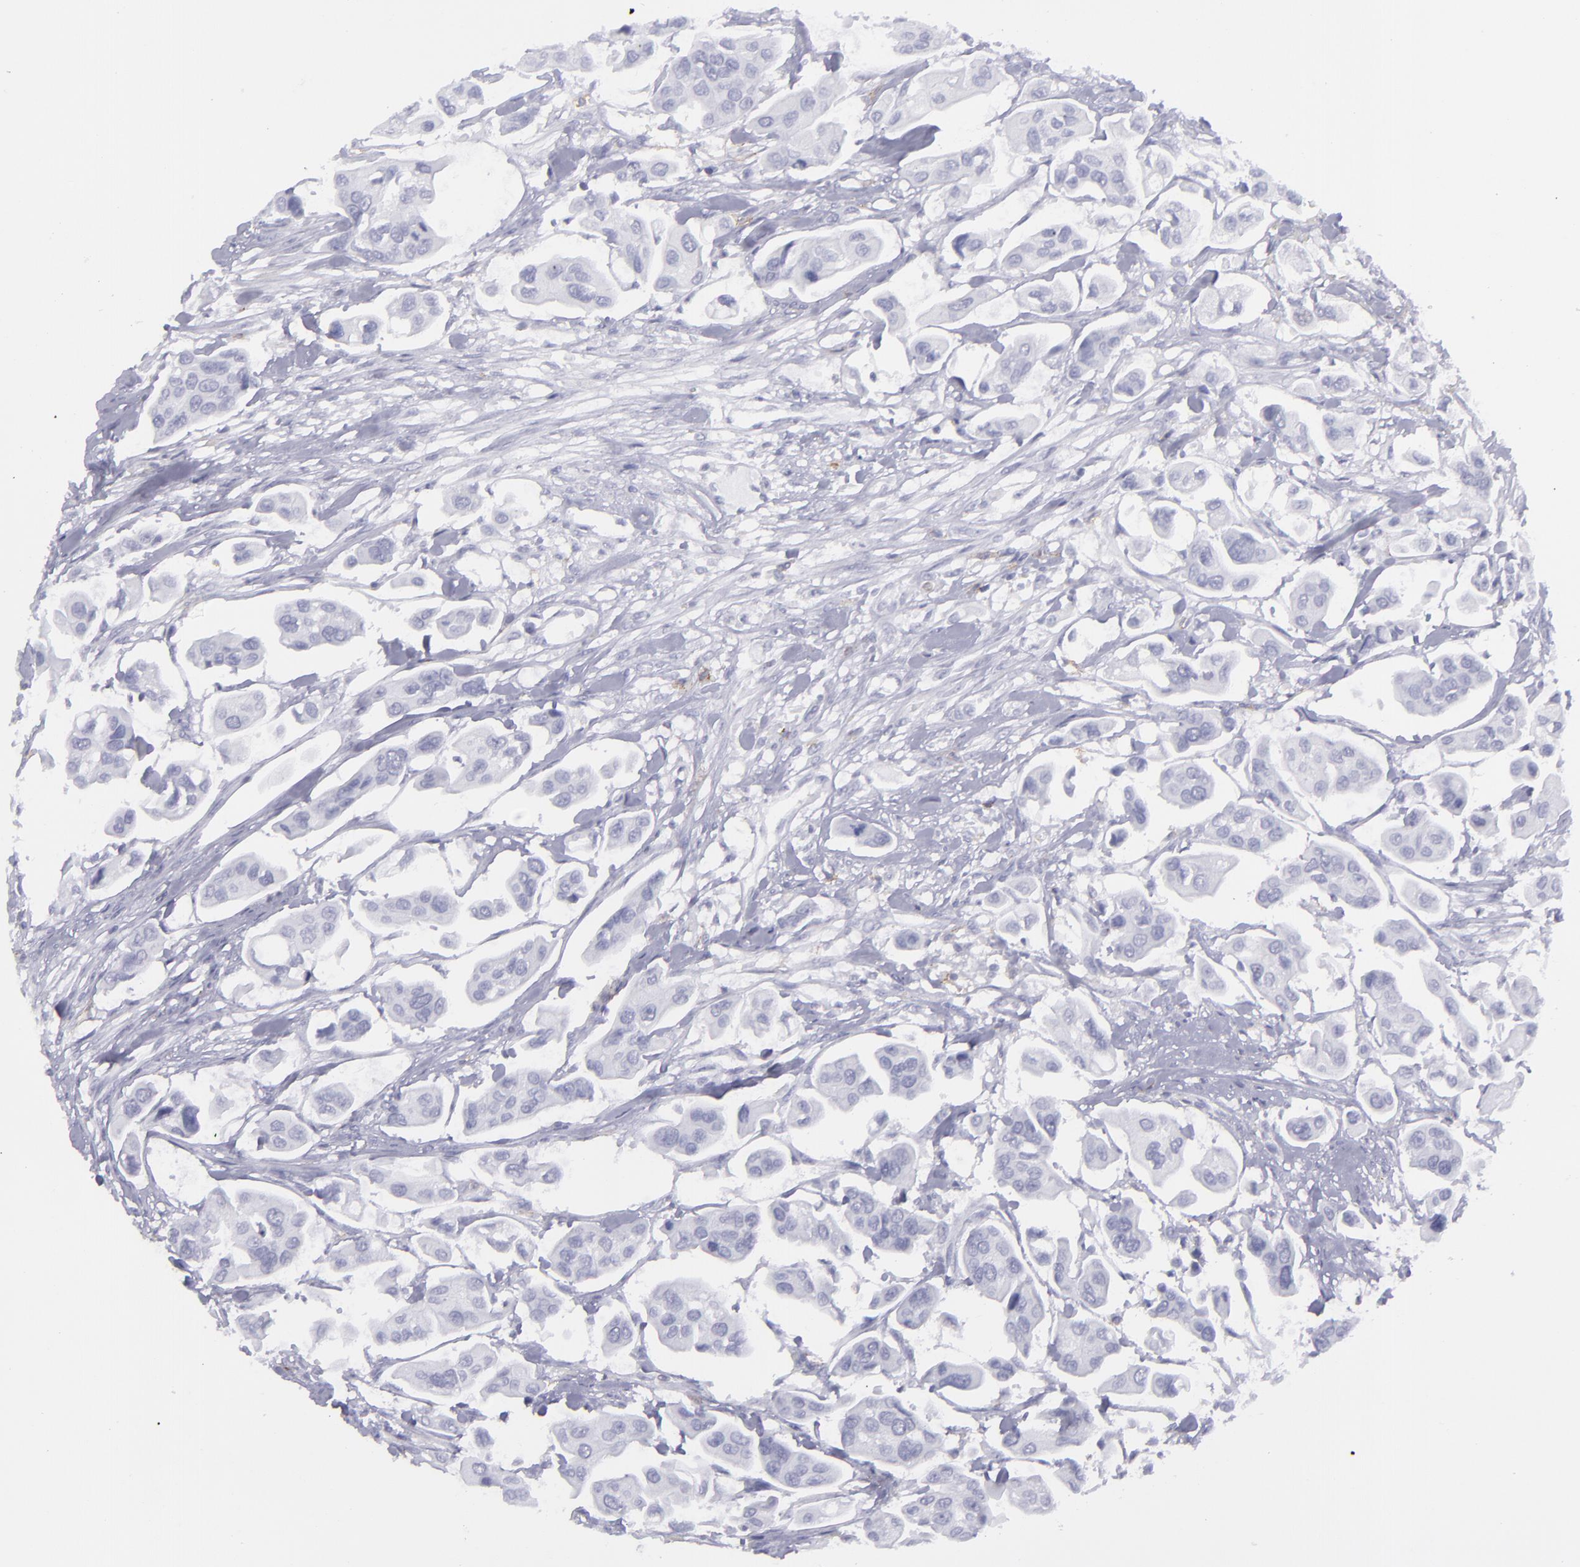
{"staining": {"intensity": "negative", "quantity": "none", "location": "none"}, "tissue": "urothelial cancer", "cell_type": "Tumor cells", "image_type": "cancer", "snomed": [{"axis": "morphology", "description": "Adenocarcinoma, NOS"}, {"axis": "topography", "description": "Urinary bladder"}], "caption": "Immunohistochemistry (IHC) histopathology image of urothelial cancer stained for a protein (brown), which displays no positivity in tumor cells.", "gene": "SELPLG", "patient": {"sex": "male", "age": 61}}